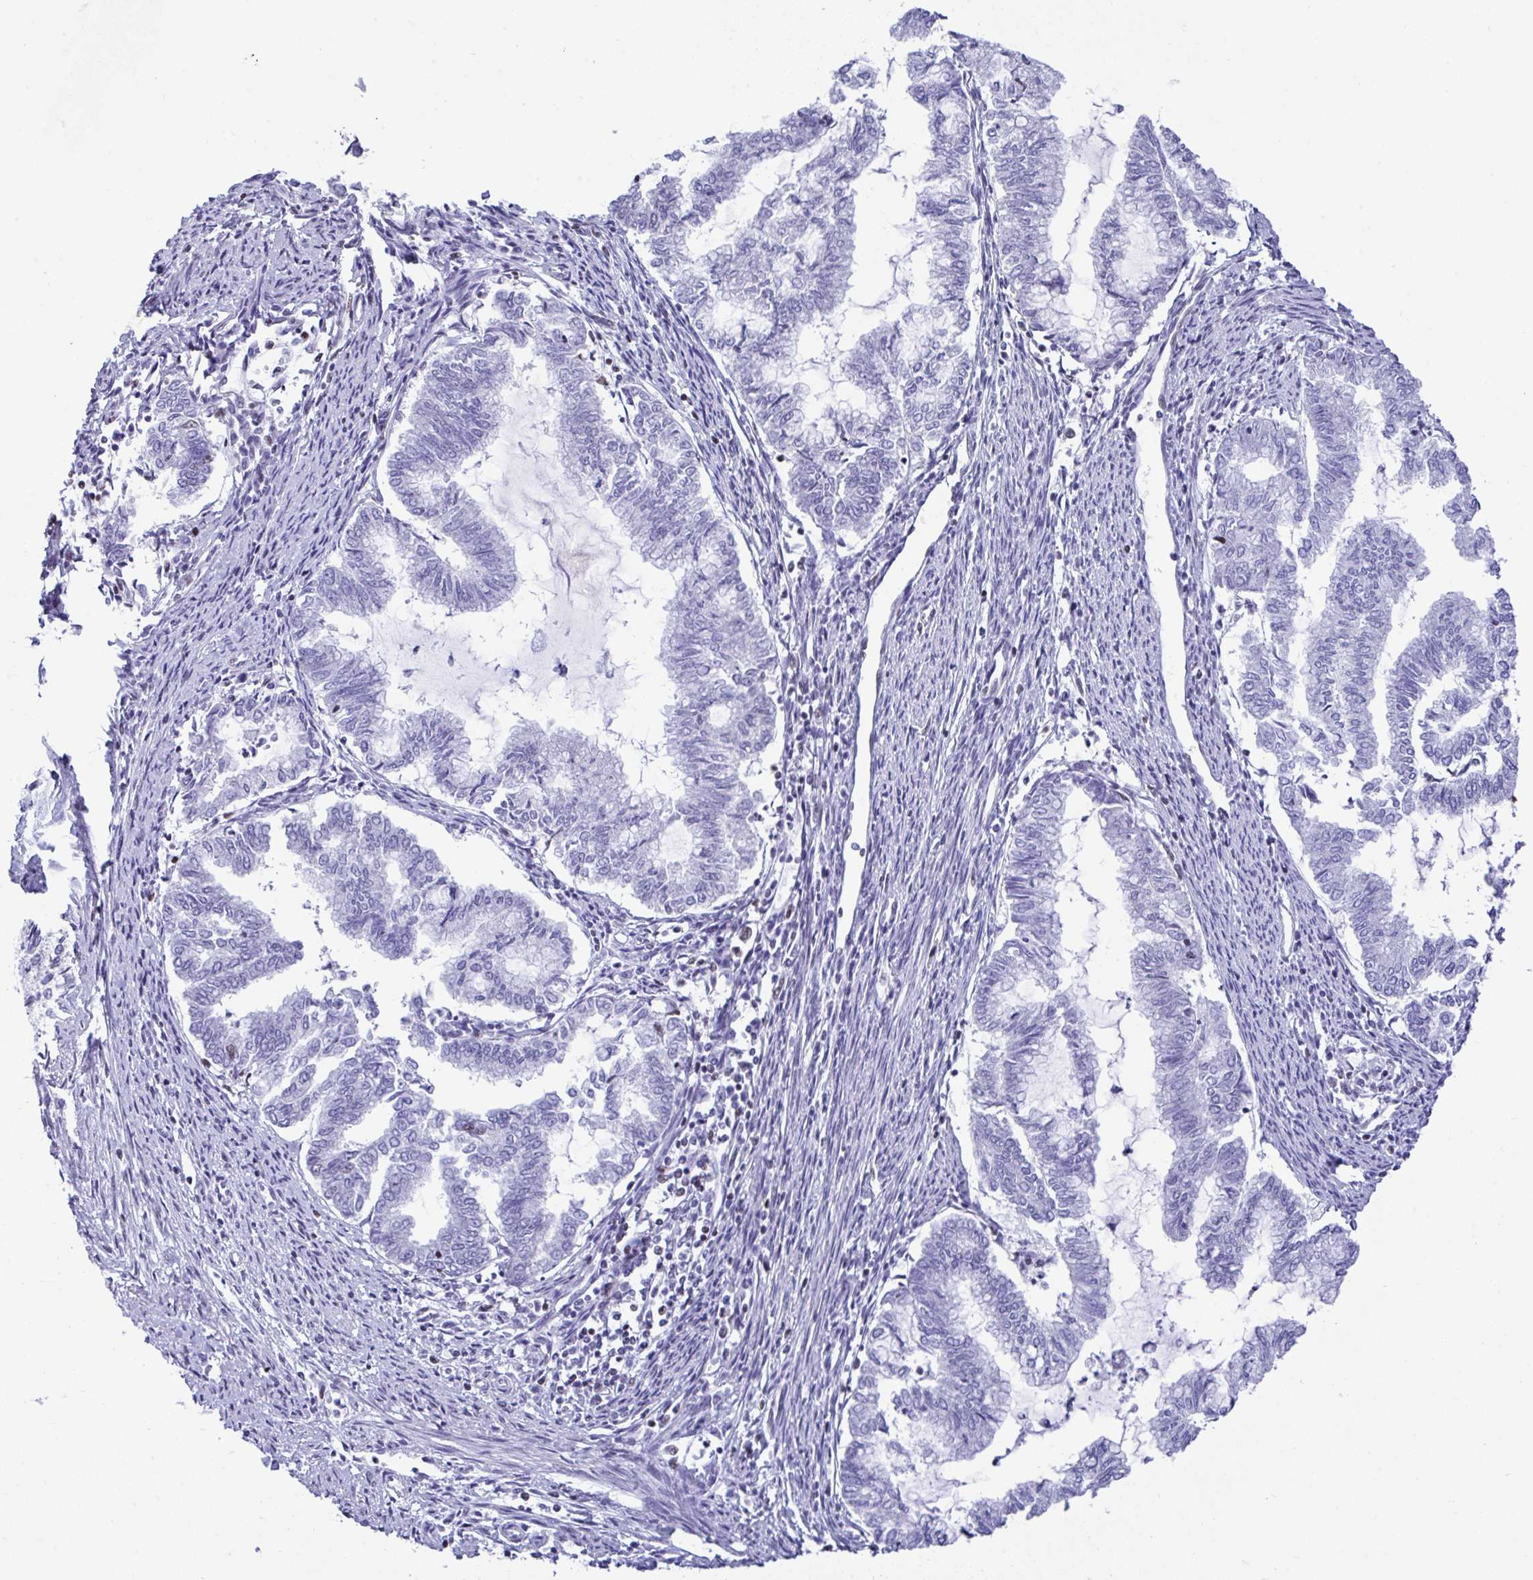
{"staining": {"intensity": "negative", "quantity": "none", "location": "none"}, "tissue": "endometrial cancer", "cell_type": "Tumor cells", "image_type": "cancer", "snomed": [{"axis": "morphology", "description": "Adenocarcinoma, NOS"}, {"axis": "topography", "description": "Endometrium"}], "caption": "DAB immunohistochemical staining of human endometrial adenocarcinoma shows no significant expression in tumor cells. (Stains: DAB (3,3'-diaminobenzidine) immunohistochemistry with hematoxylin counter stain, Microscopy: brightfield microscopy at high magnification).", "gene": "DDX52", "patient": {"sex": "female", "age": 79}}